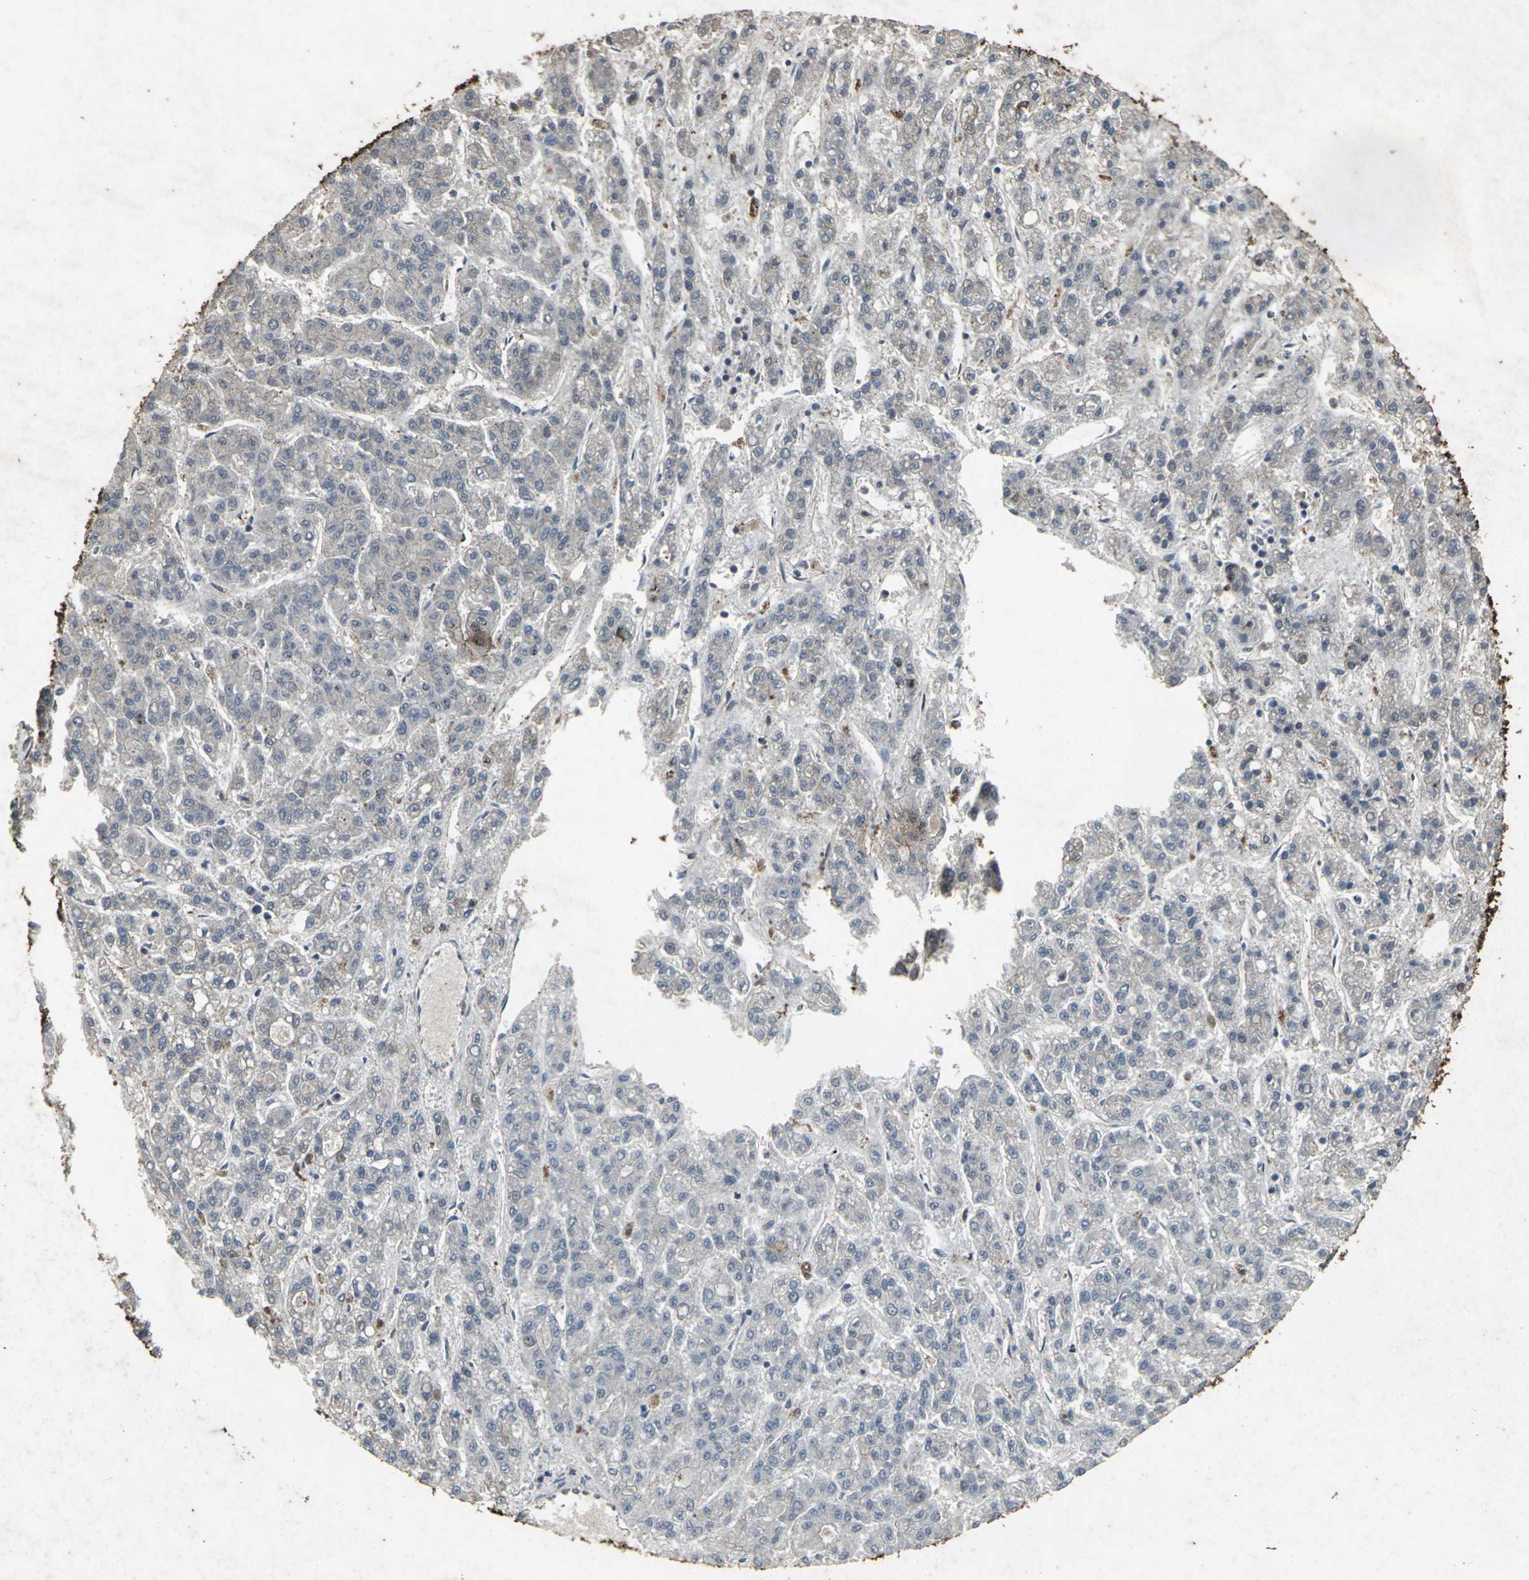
{"staining": {"intensity": "negative", "quantity": "none", "location": "none"}, "tissue": "liver cancer", "cell_type": "Tumor cells", "image_type": "cancer", "snomed": [{"axis": "morphology", "description": "Carcinoma, Hepatocellular, NOS"}, {"axis": "topography", "description": "Liver"}], "caption": "High magnification brightfield microscopy of liver cancer stained with DAB (3,3'-diaminobenzidine) (brown) and counterstained with hematoxylin (blue): tumor cells show no significant expression.", "gene": "CCR9", "patient": {"sex": "male", "age": 70}}